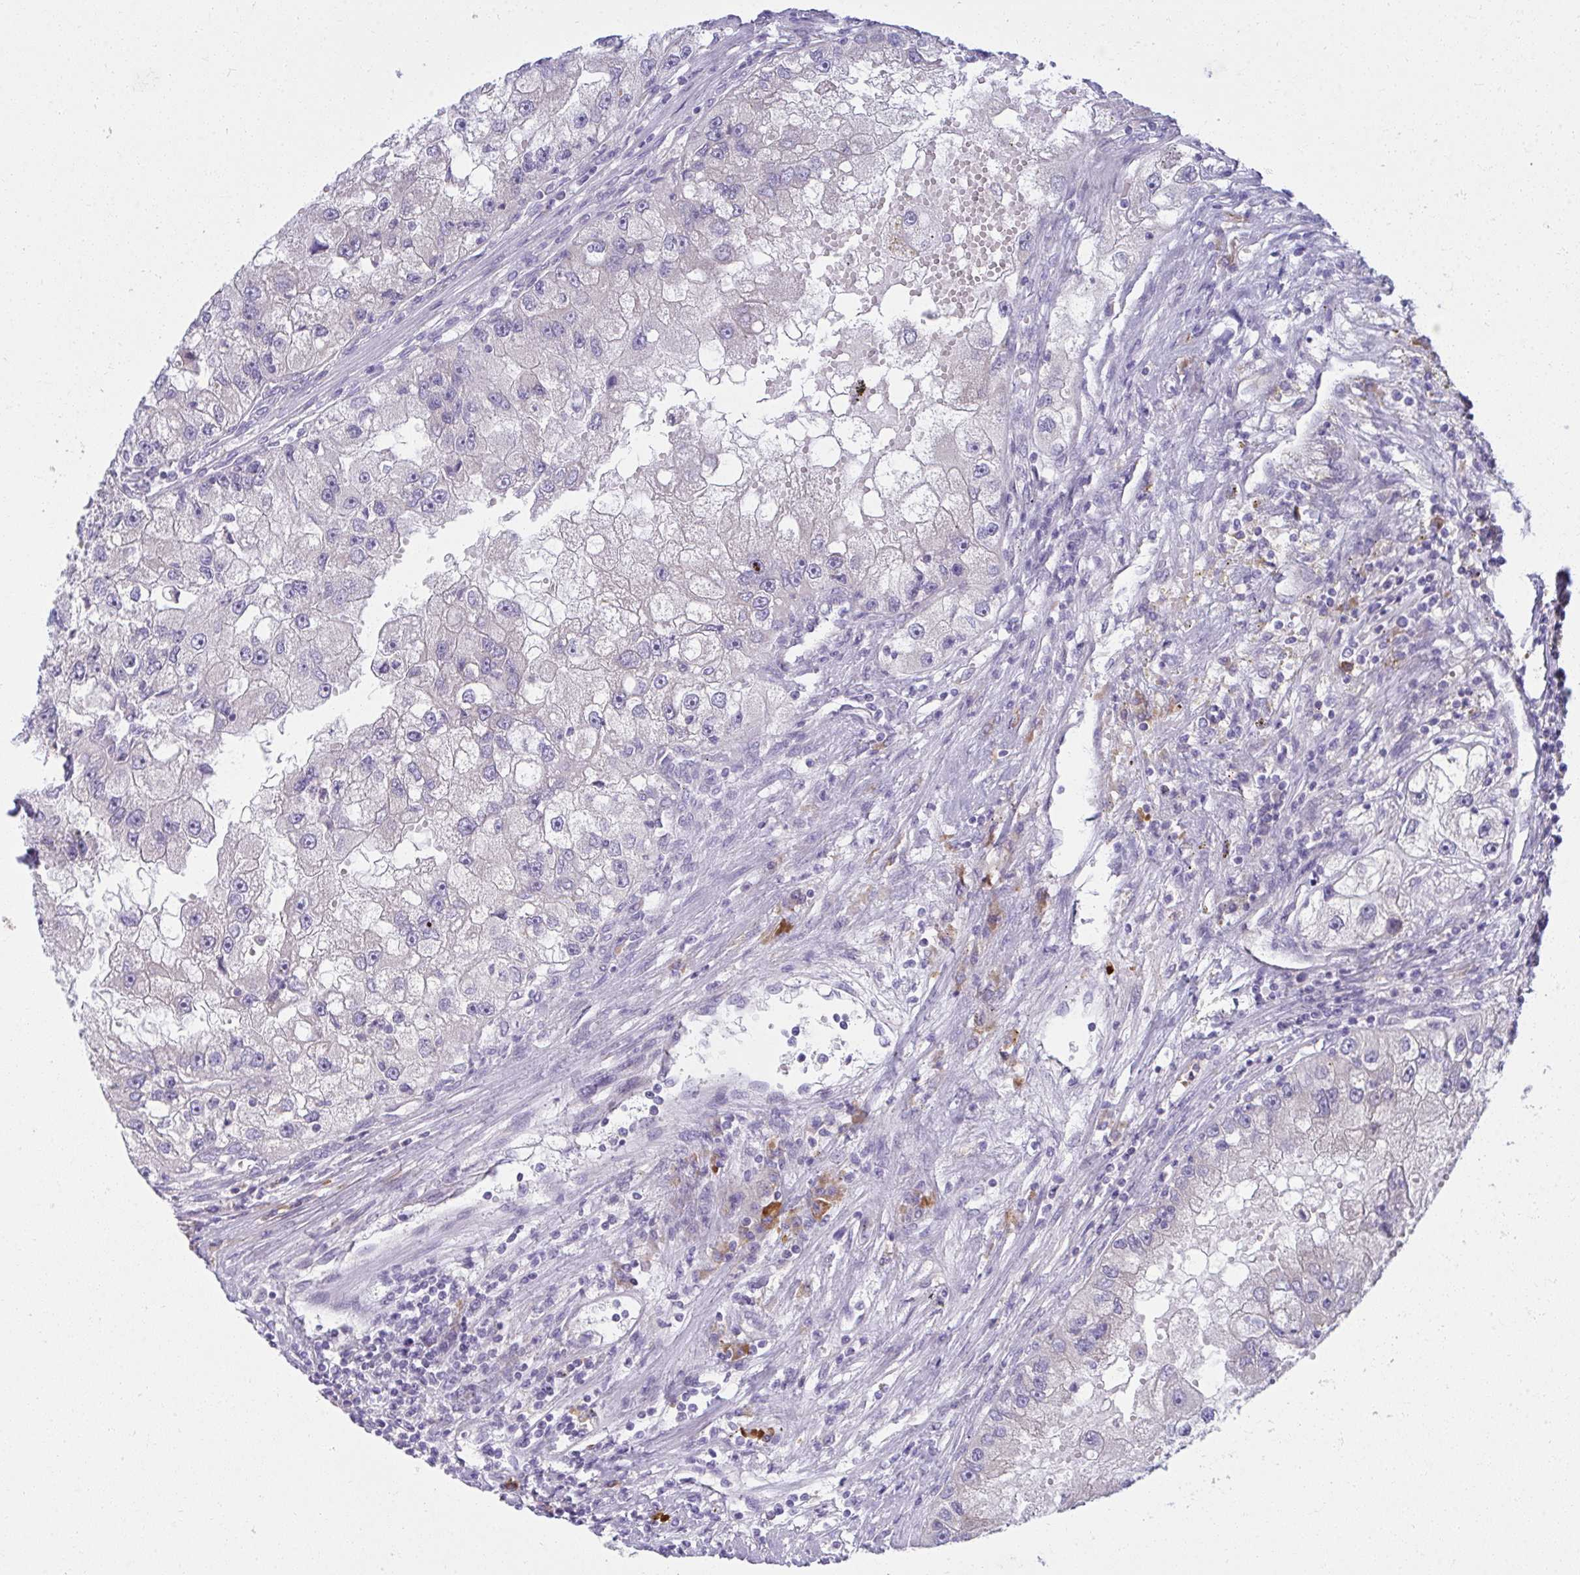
{"staining": {"intensity": "negative", "quantity": "none", "location": "none"}, "tissue": "renal cancer", "cell_type": "Tumor cells", "image_type": "cancer", "snomed": [{"axis": "morphology", "description": "Adenocarcinoma, NOS"}, {"axis": "topography", "description": "Kidney"}], "caption": "High magnification brightfield microscopy of renal cancer (adenocarcinoma) stained with DAB (3,3'-diaminobenzidine) (brown) and counterstained with hematoxylin (blue): tumor cells show no significant positivity. (Brightfield microscopy of DAB (3,3'-diaminobenzidine) immunohistochemistry at high magnification).", "gene": "FASLG", "patient": {"sex": "male", "age": 63}}